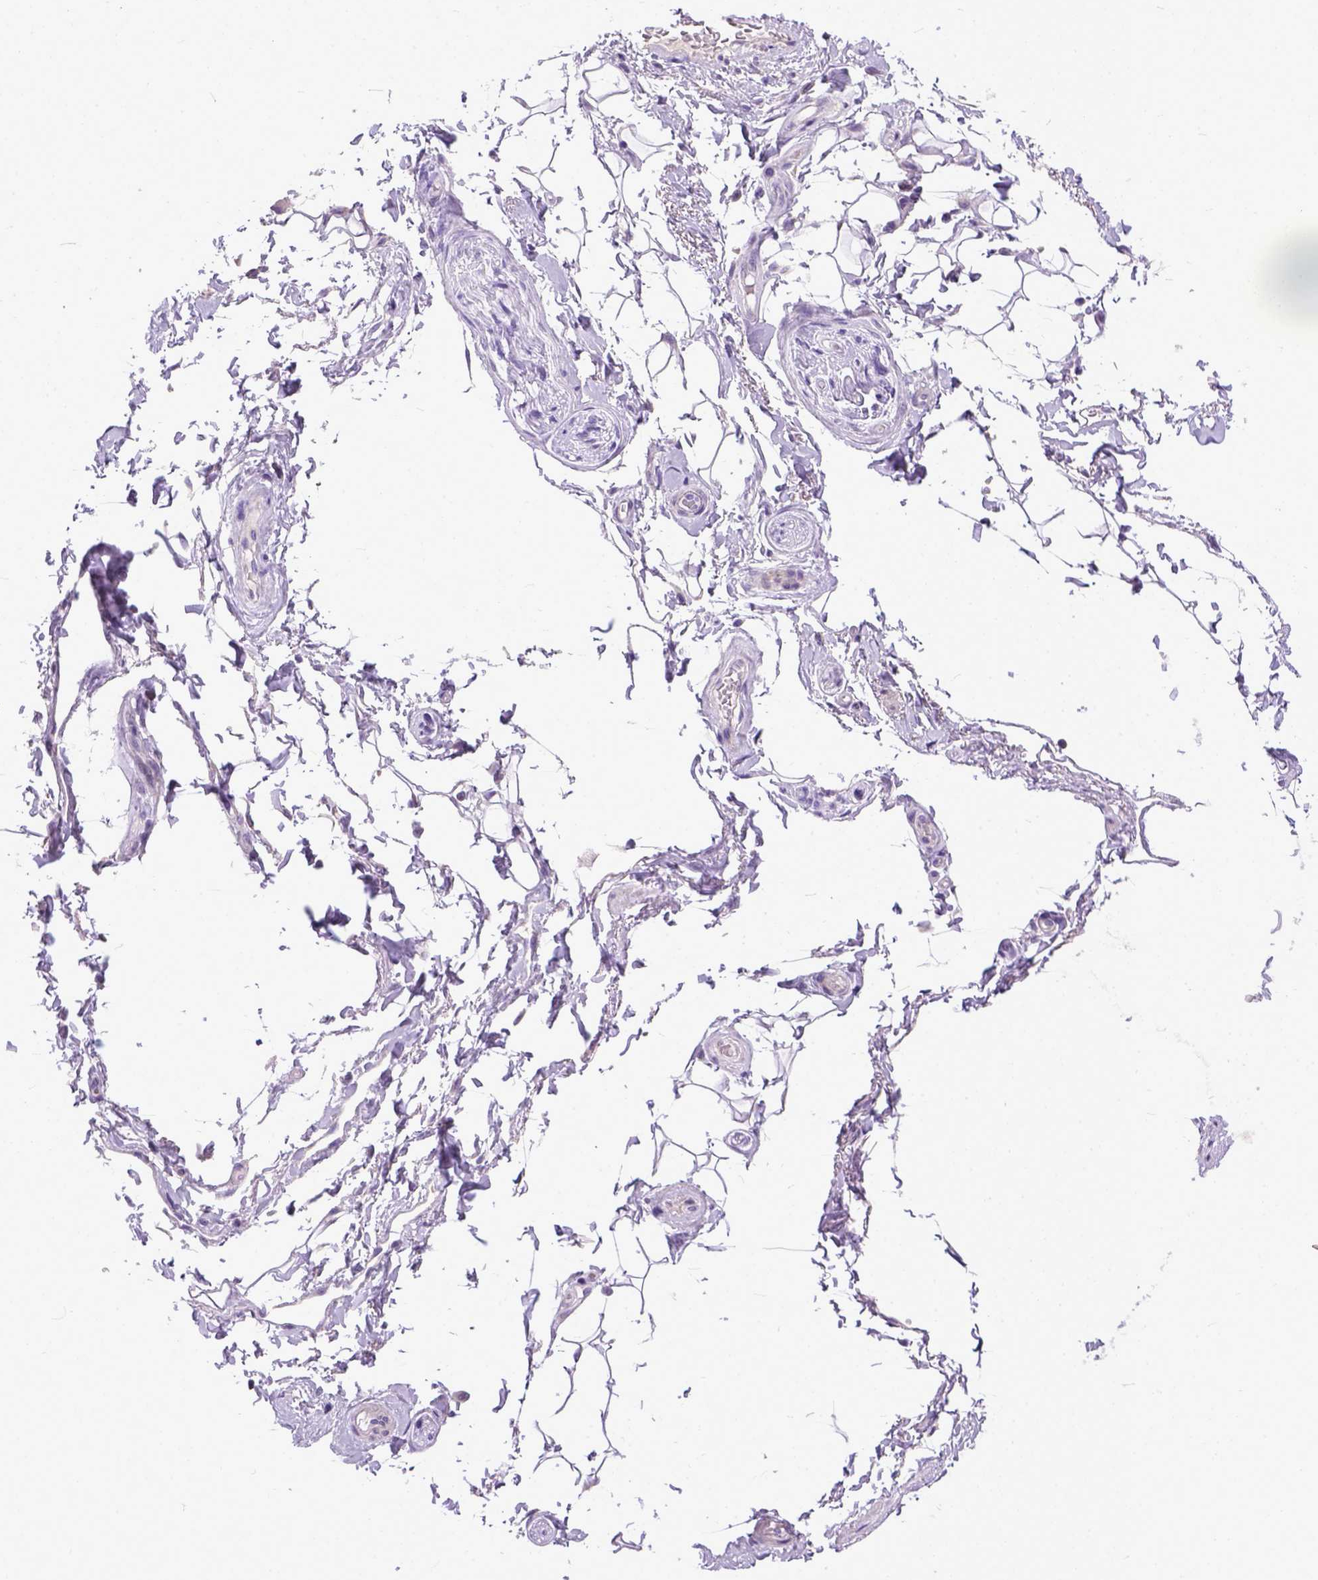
{"staining": {"intensity": "negative", "quantity": "none", "location": "none"}, "tissue": "adipose tissue", "cell_type": "Adipocytes", "image_type": "normal", "snomed": [{"axis": "morphology", "description": "Normal tissue, NOS"}, {"axis": "topography", "description": "Anal"}, {"axis": "topography", "description": "Peripheral nerve tissue"}], "caption": "Adipocytes show no significant expression in normal adipose tissue.", "gene": "PLK5", "patient": {"sex": "male", "age": 51}}